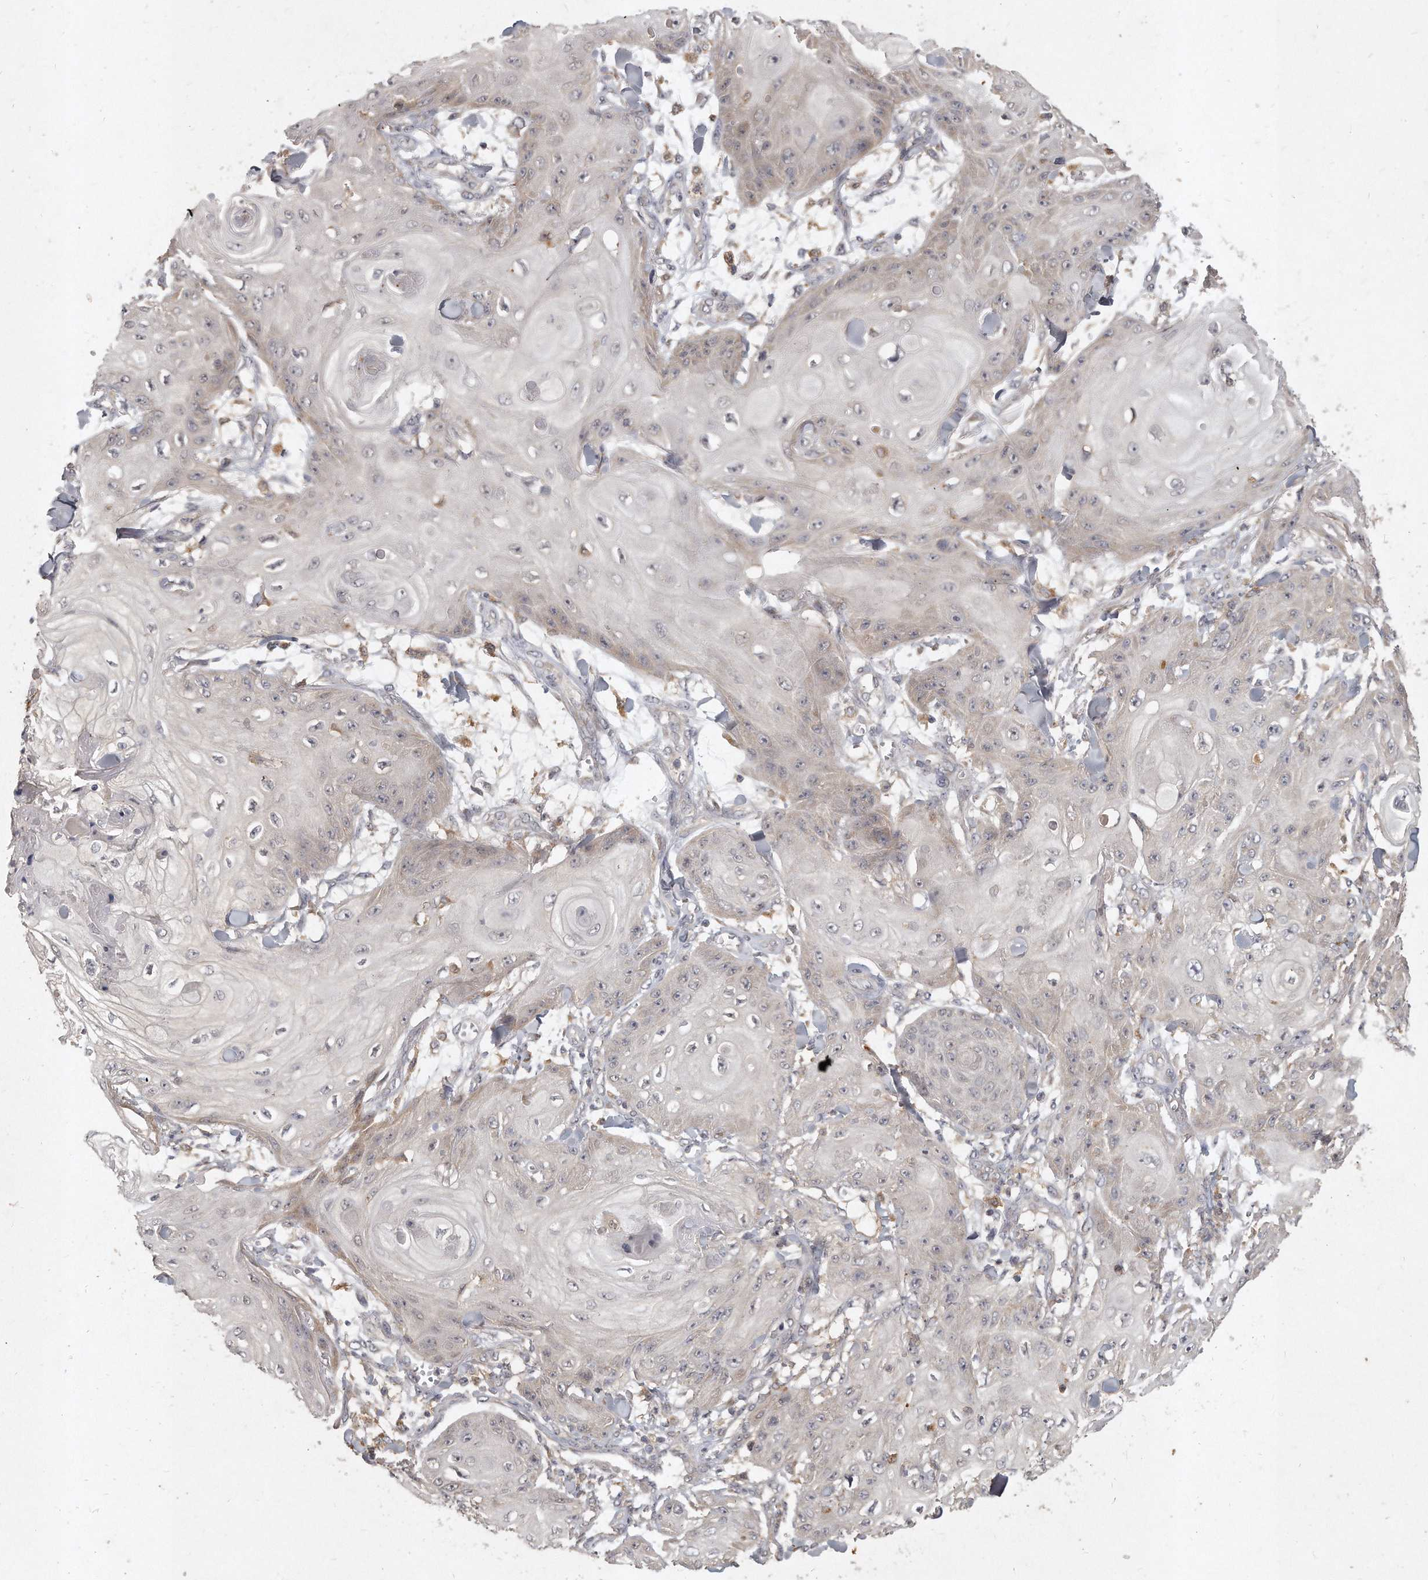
{"staining": {"intensity": "weak", "quantity": "<25%", "location": "cytoplasmic/membranous"}, "tissue": "skin cancer", "cell_type": "Tumor cells", "image_type": "cancer", "snomed": [{"axis": "morphology", "description": "Squamous cell carcinoma, NOS"}, {"axis": "topography", "description": "Skin"}], "caption": "A photomicrograph of skin squamous cell carcinoma stained for a protein shows no brown staining in tumor cells.", "gene": "LGALS8", "patient": {"sex": "male", "age": 74}}